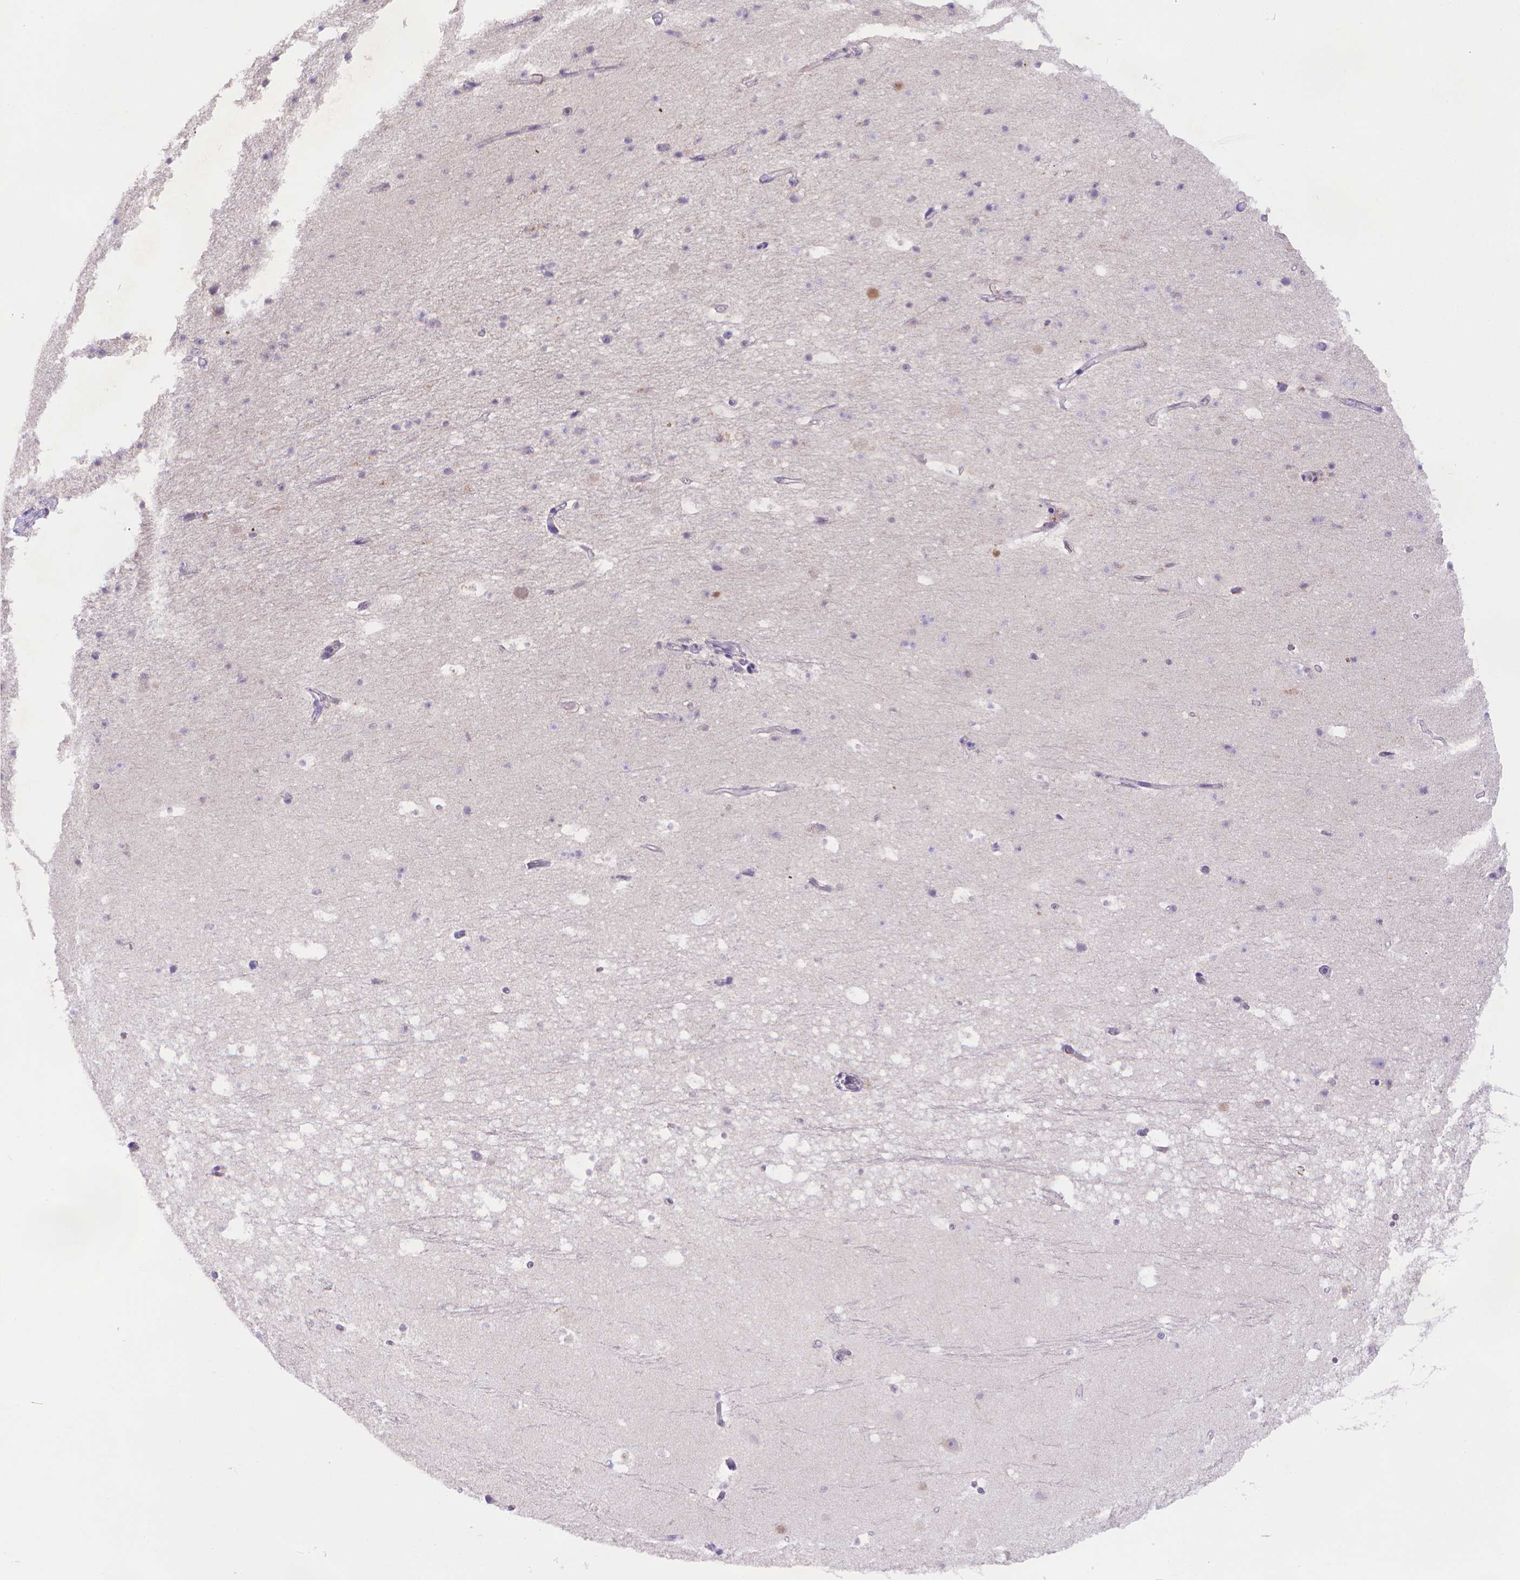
{"staining": {"intensity": "negative", "quantity": "none", "location": "none"}, "tissue": "hippocampus", "cell_type": "Glial cells", "image_type": "normal", "snomed": [{"axis": "morphology", "description": "Normal tissue, NOS"}, {"axis": "topography", "description": "Hippocampus"}], "caption": "Immunohistochemistry of unremarkable hippocampus exhibits no positivity in glial cells.", "gene": "FGD2", "patient": {"sex": "male", "age": 26}}